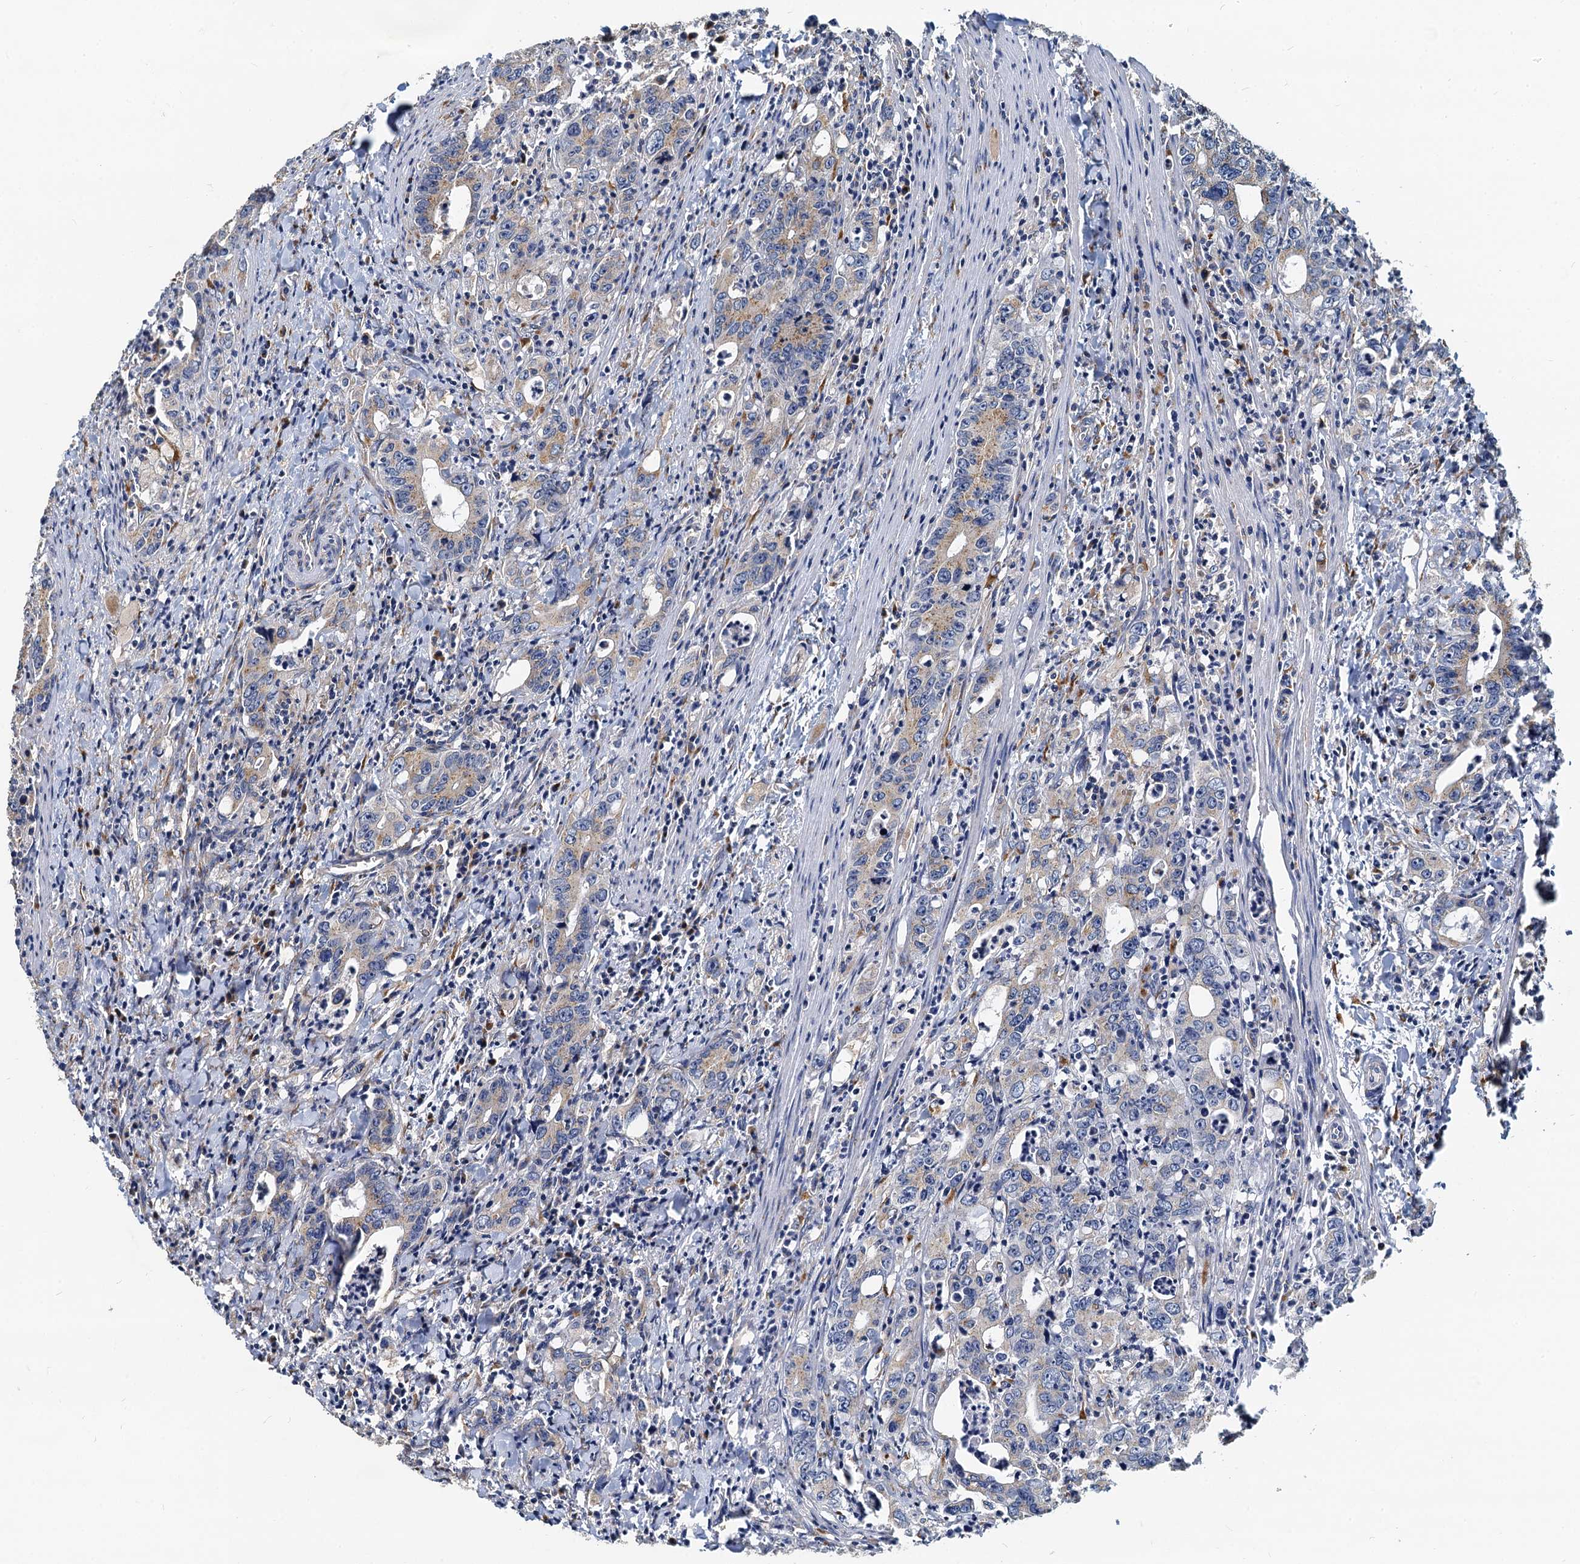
{"staining": {"intensity": "weak", "quantity": "25%-75%", "location": "cytoplasmic/membranous"}, "tissue": "colorectal cancer", "cell_type": "Tumor cells", "image_type": "cancer", "snomed": [{"axis": "morphology", "description": "Adenocarcinoma, NOS"}, {"axis": "topography", "description": "Colon"}], "caption": "Weak cytoplasmic/membranous expression is appreciated in approximately 25%-75% of tumor cells in colorectal cancer (adenocarcinoma). (Stains: DAB in brown, nuclei in blue, Microscopy: brightfield microscopy at high magnification).", "gene": "NKAPD1", "patient": {"sex": "female", "age": 75}}